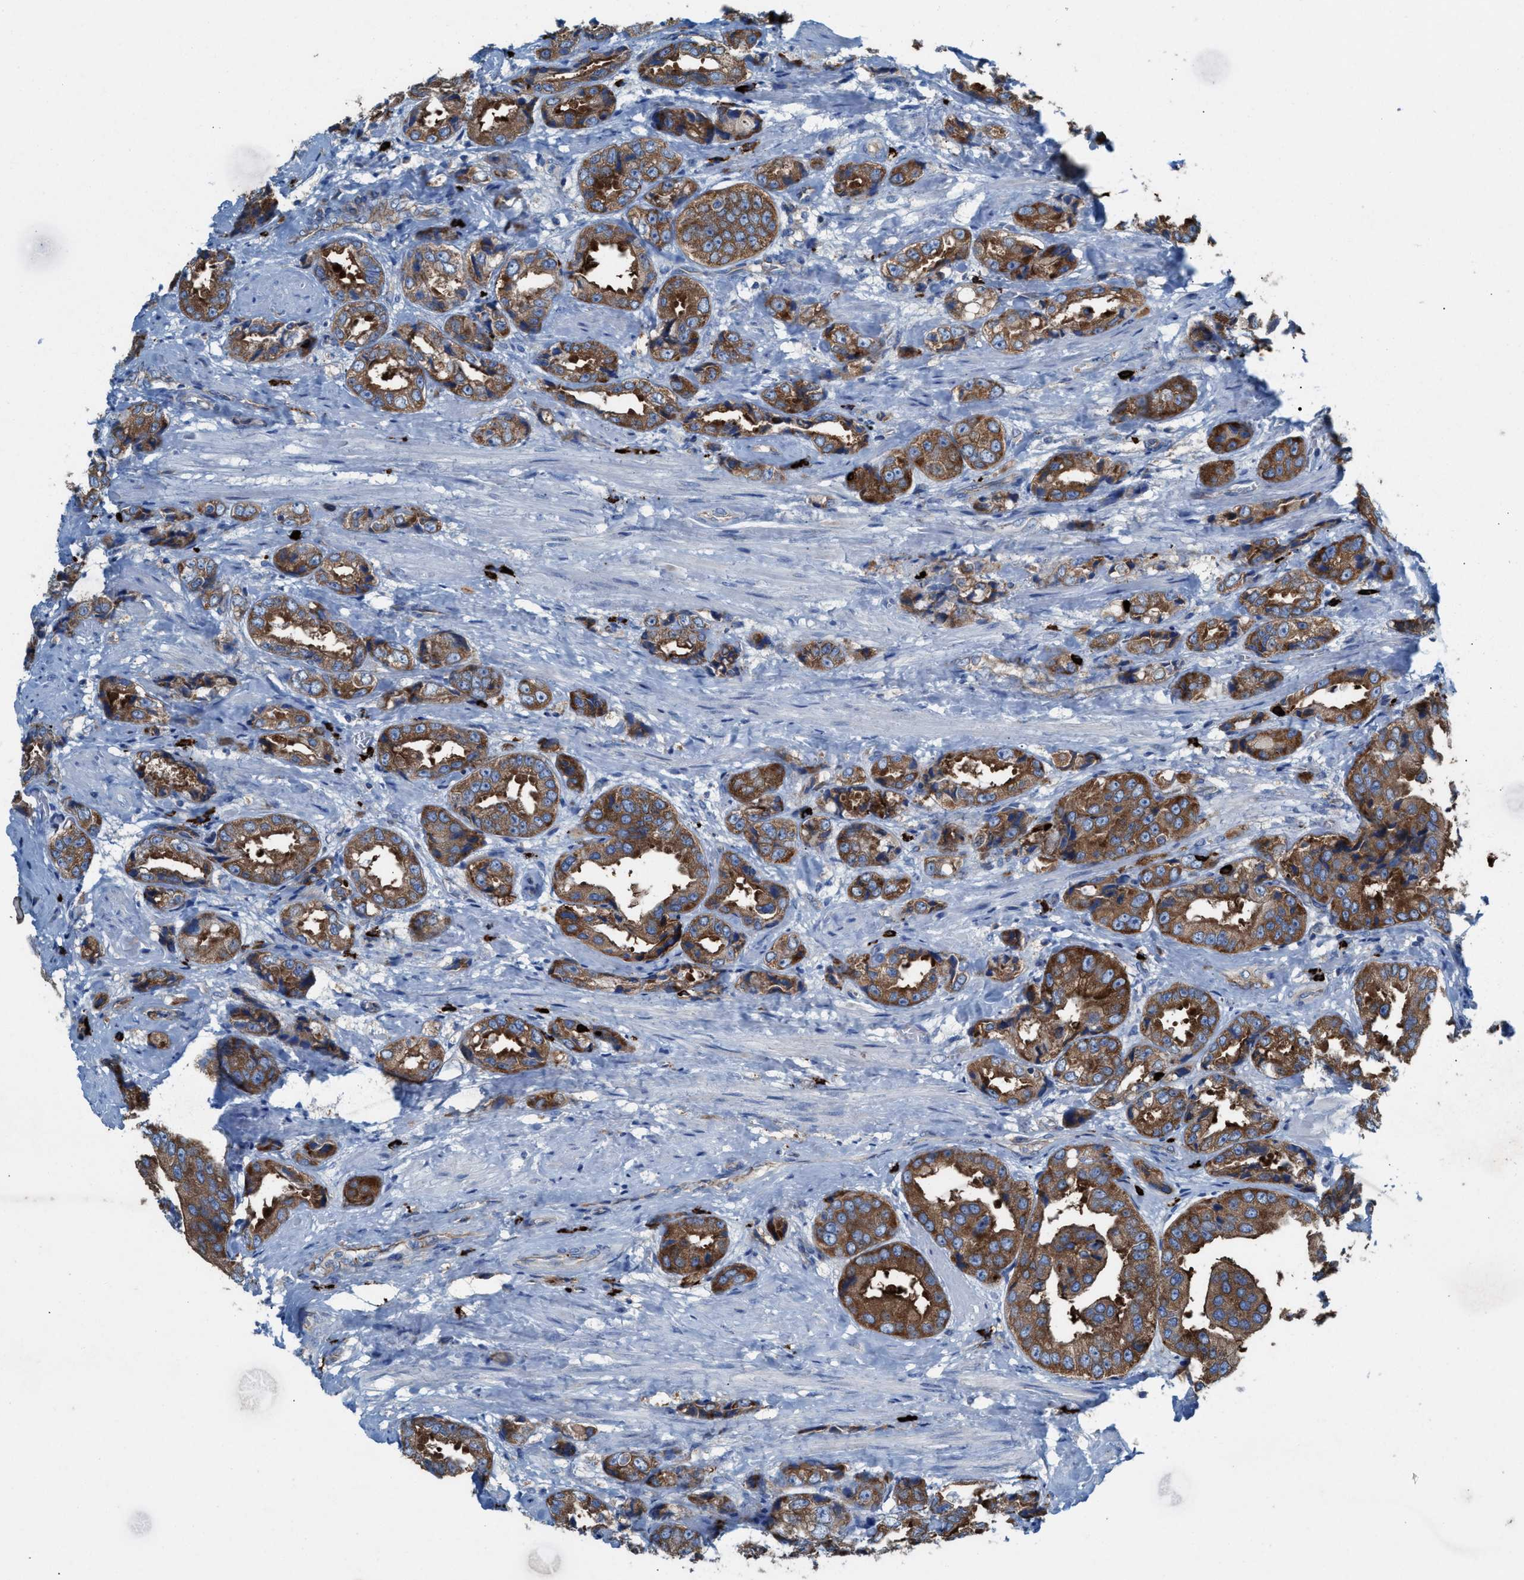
{"staining": {"intensity": "moderate", "quantity": ">75%", "location": "cytoplasmic/membranous"}, "tissue": "prostate cancer", "cell_type": "Tumor cells", "image_type": "cancer", "snomed": [{"axis": "morphology", "description": "Adenocarcinoma, High grade"}, {"axis": "topography", "description": "Prostate"}], "caption": "Prostate cancer (high-grade adenocarcinoma) was stained to show a protein in brown. There is medium levels of moderate cytoplasmic/membranous staining in about >75% of tumor cells.", "gene": "NYAP1", "patient": {"sex": "male", "age": 61}}